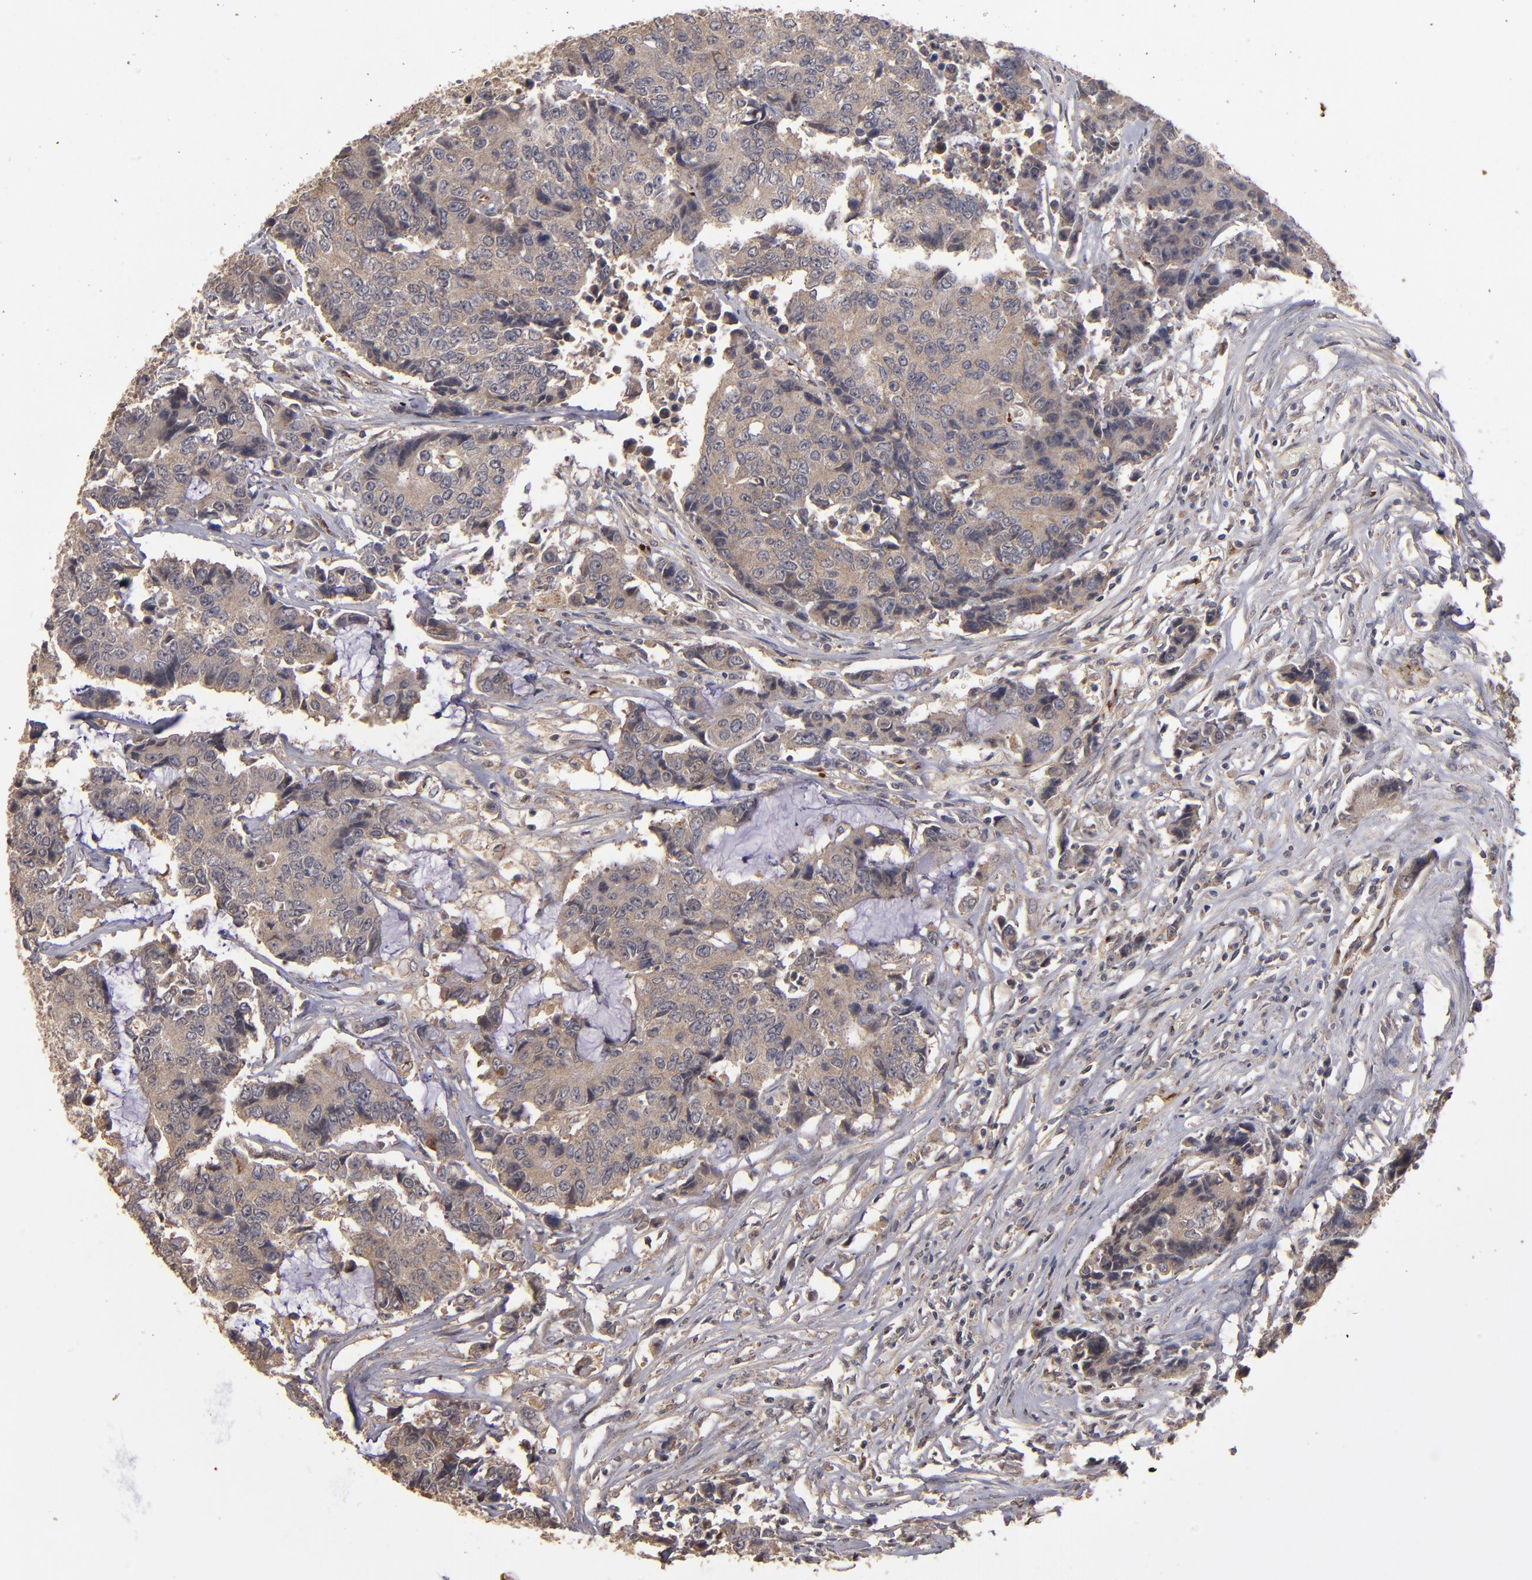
{"staining": {"intensity": "moderate", "quantity": ">75%", "location": "cytoplasmic/membranous"}, "tissue": "colorectal cancer", "cell_type": "Tumor cells", "image_type": "cancer", "snomed": [{"axis": "morphology", "description": "Adenocarcinoma, NOS"}, {"axis": "topography", "description": "Colon"}], "caption": "This histopathology image displays colorectal cancer (adenocarcinoma) stained with immunohistochemistry to label a protein in brown. The cytoplasmic/membranous of tumor cells show moderate positivity for the protein. Nuclei are counter-stained blue.", "gene": "DIPK2B", "patient": {"sex": "female", "age": 86}}